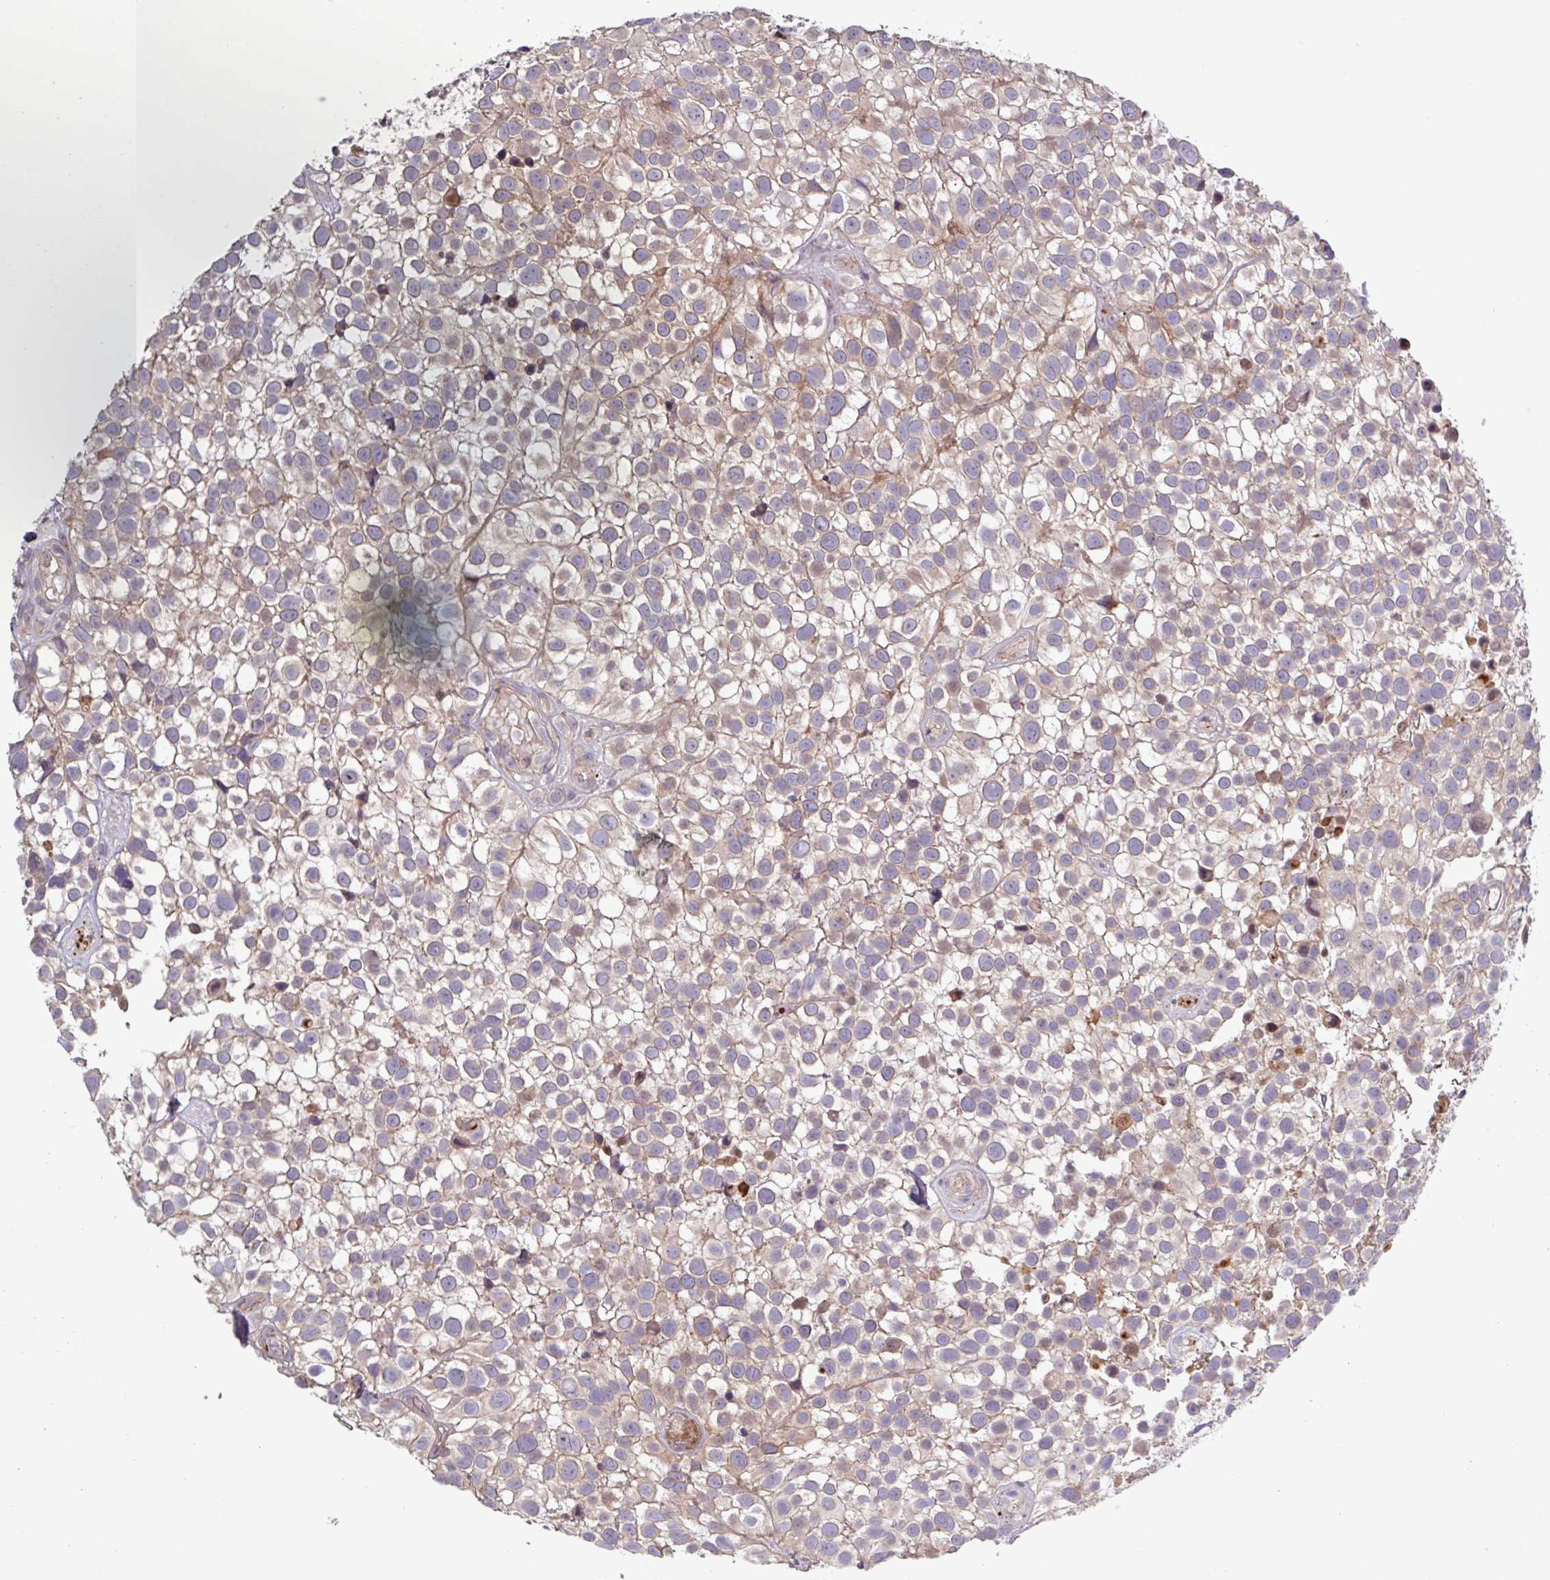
{"staining": {"intensity": "weak", "quantity": "25%-75%", "location": "cytoplasmic/membranous"}, "tissue": "urothelial cancer", "cell_type": "Tumor cells", "image_type": "cancer", "snomed": [{"axis": "morphology", "description": "Urothelial carcinoma, High grade"}, {"axis": "topography", "description": "Urinary bladder"}], "caption": "Brown immunohistochemical staining in urothelial cancer shows weak cytoplasmic/membranous staining in approximately 25%-75% of tumor cells. (DAB (3,3'-diaminobenzidine) IHC with brightfield microscopy, high magnification).", "gene": "TNFSF12", "patient": {"sex": "male", "age": 56}}